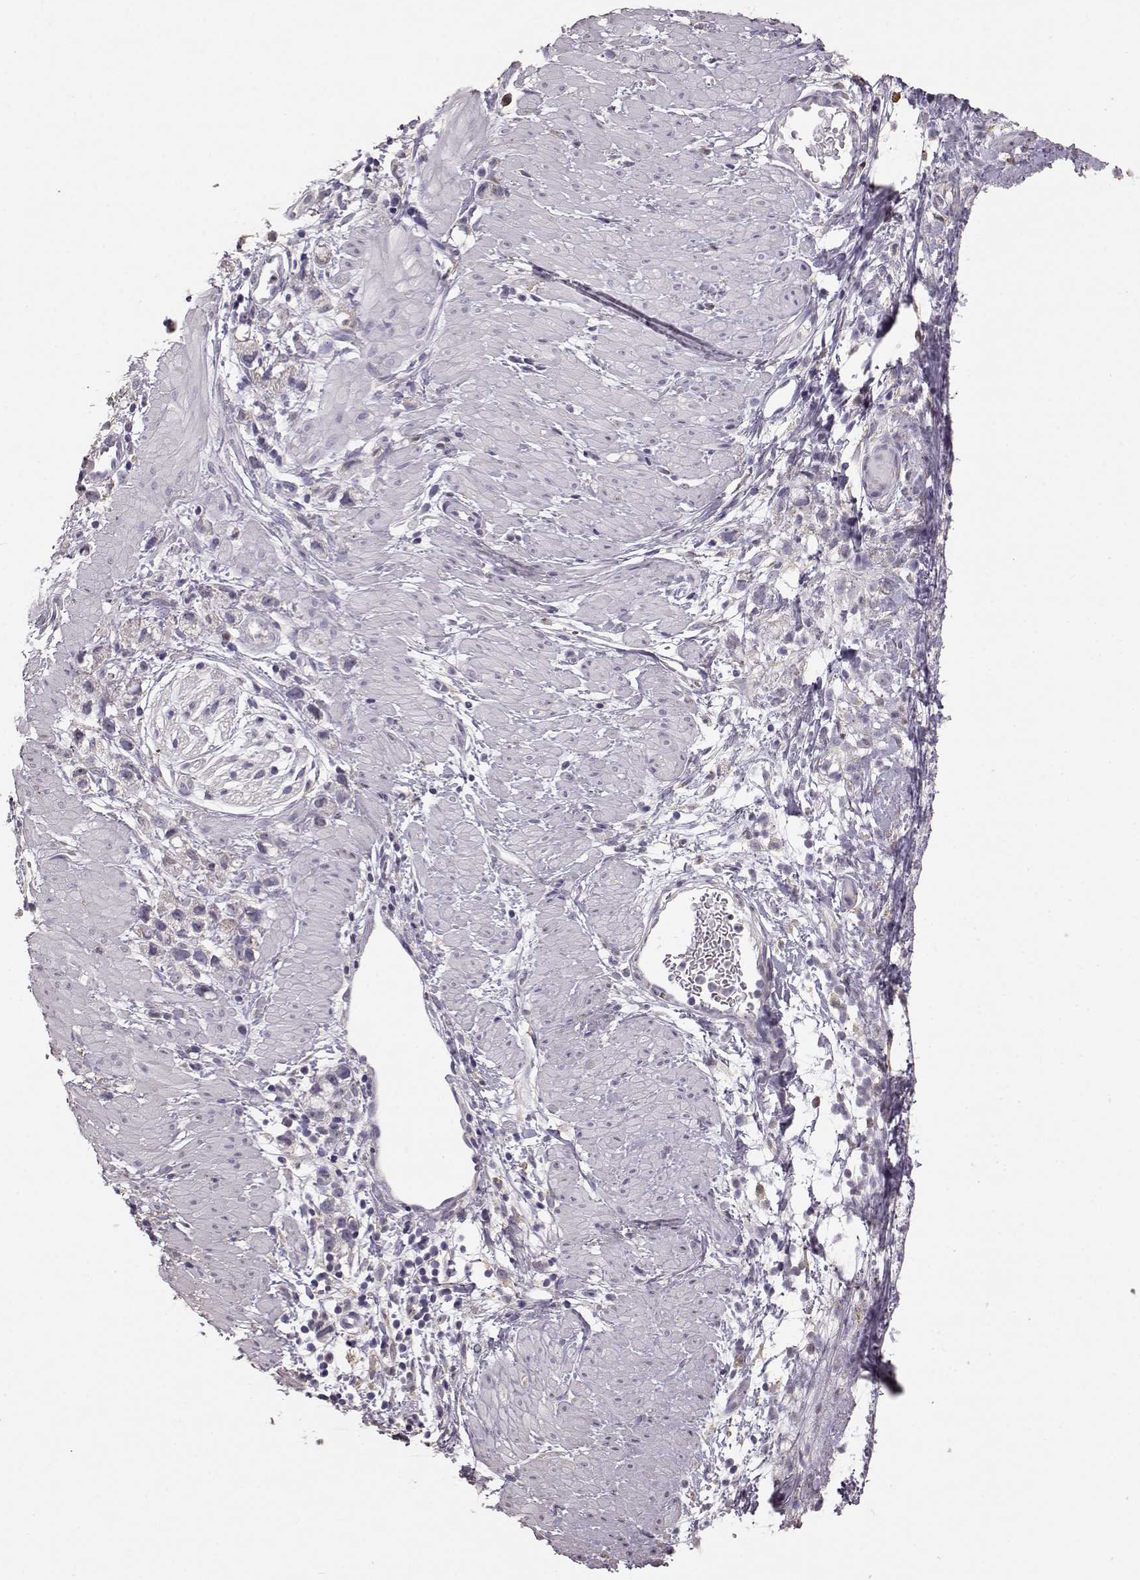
{"staining": {"intensity": "negative", "quantity": "none", "location": "none"}, "tissue": "stomach cancer", "cell_type": "Tumor cells", "image_type": "cancer", "snomed": [{"axis": "morphology", "description": "Adenocarcinoma, NOS"}, {"axis": "topography", "description": "Stomach"}], "caption": "Image shows no significant protein expression in tumor cells of stomach cancer.", "gene": "GABRG3", "patient": {"sex": "female", "age": 59}}